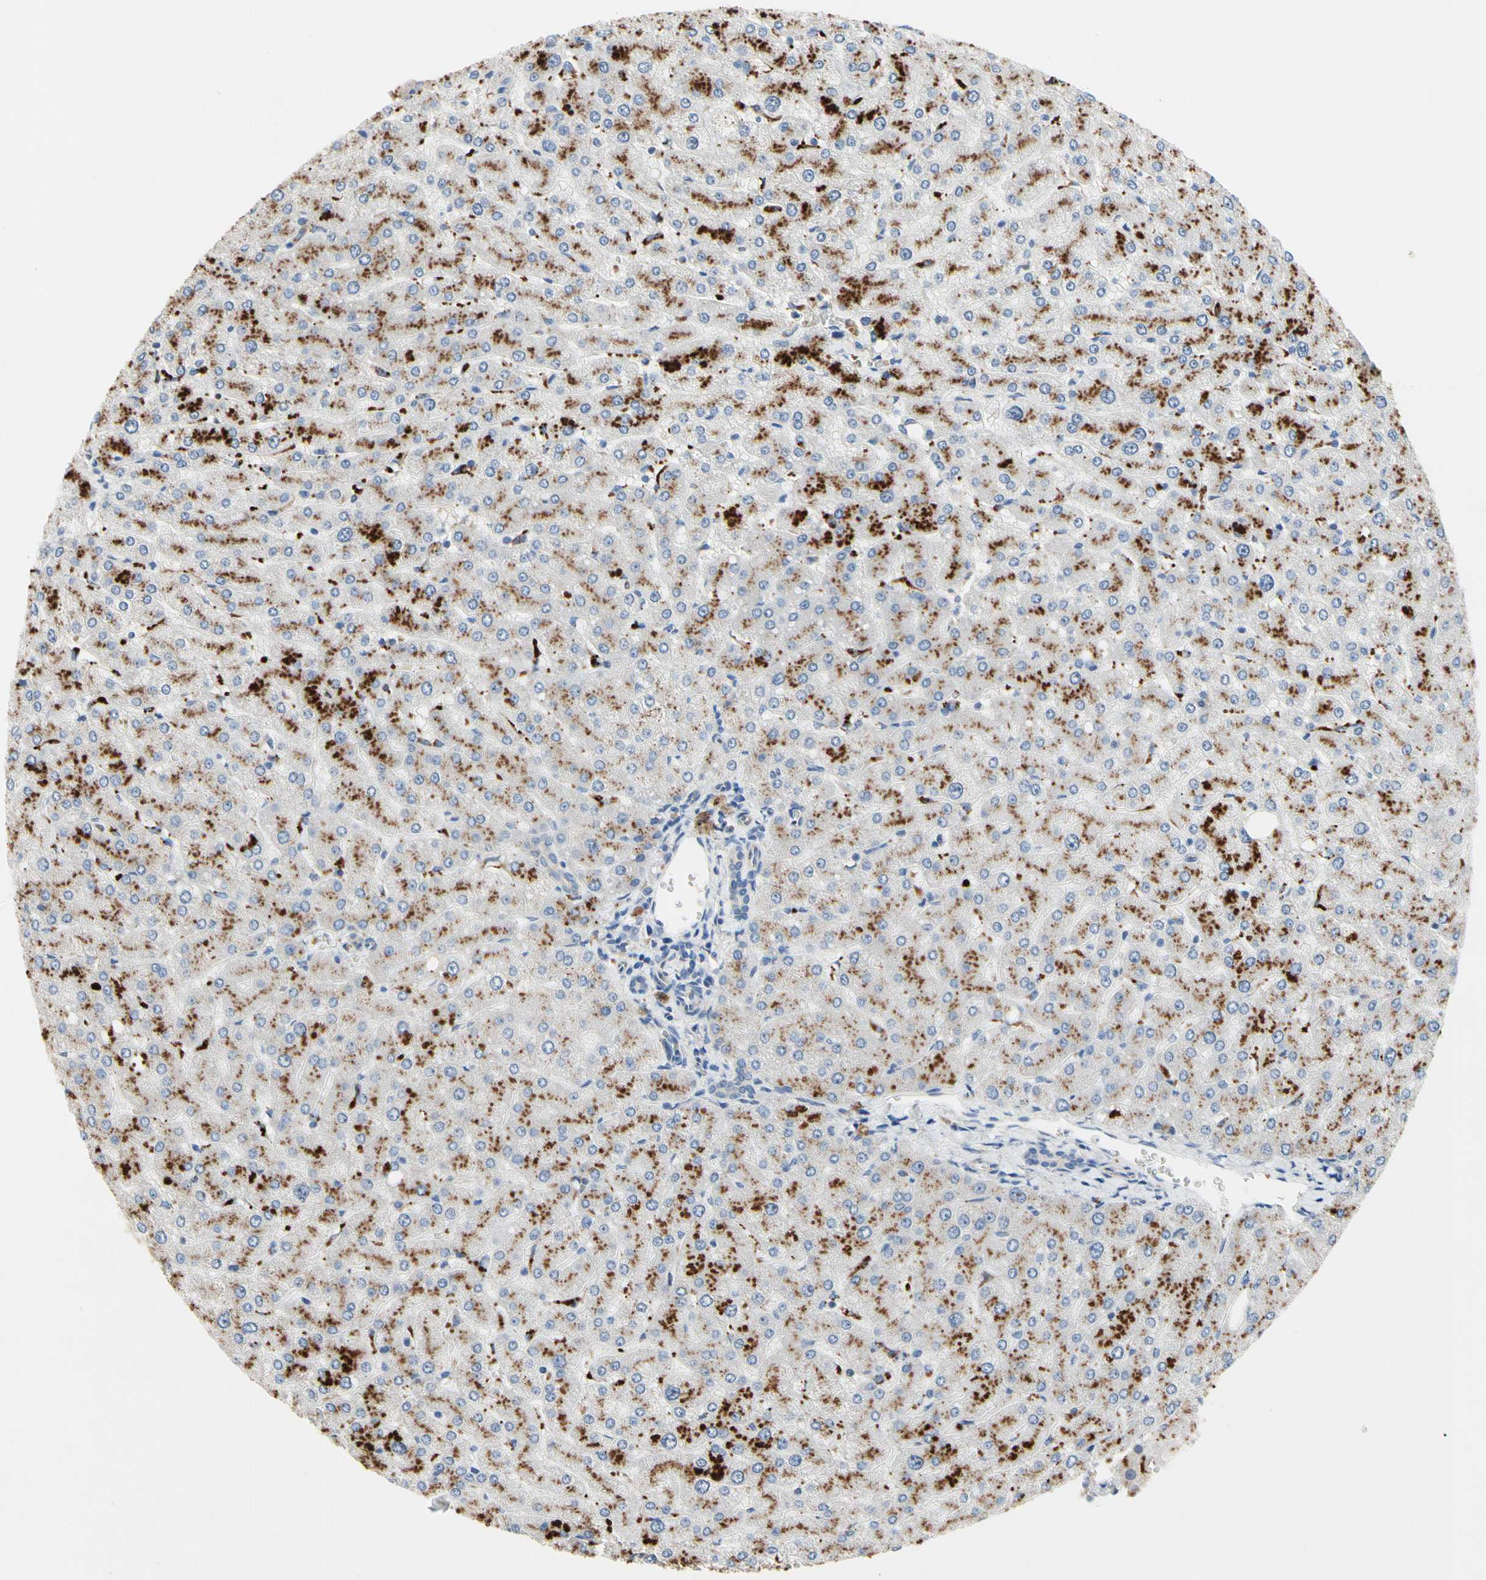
{"staining": {"intensity": "negative", "quantity": "none", "location": "none"}, "tissue": "liver", "cell_type": "Cholangiocytes", "image_type": "normal", "snomed": [{"axis": "morphology", "description": "Normal tissue, NOS"}, {"axis": "topography", "description": "Liver"}], "caption": "This histopathology image is of benign liver stained with immunohistochemistry to label a protein in brown with the nuclei are counter-stained blue. There is no staining in cholangiocytes.", "gene": "RETSAT", "patient": {"sex": "male", "age": 55}}